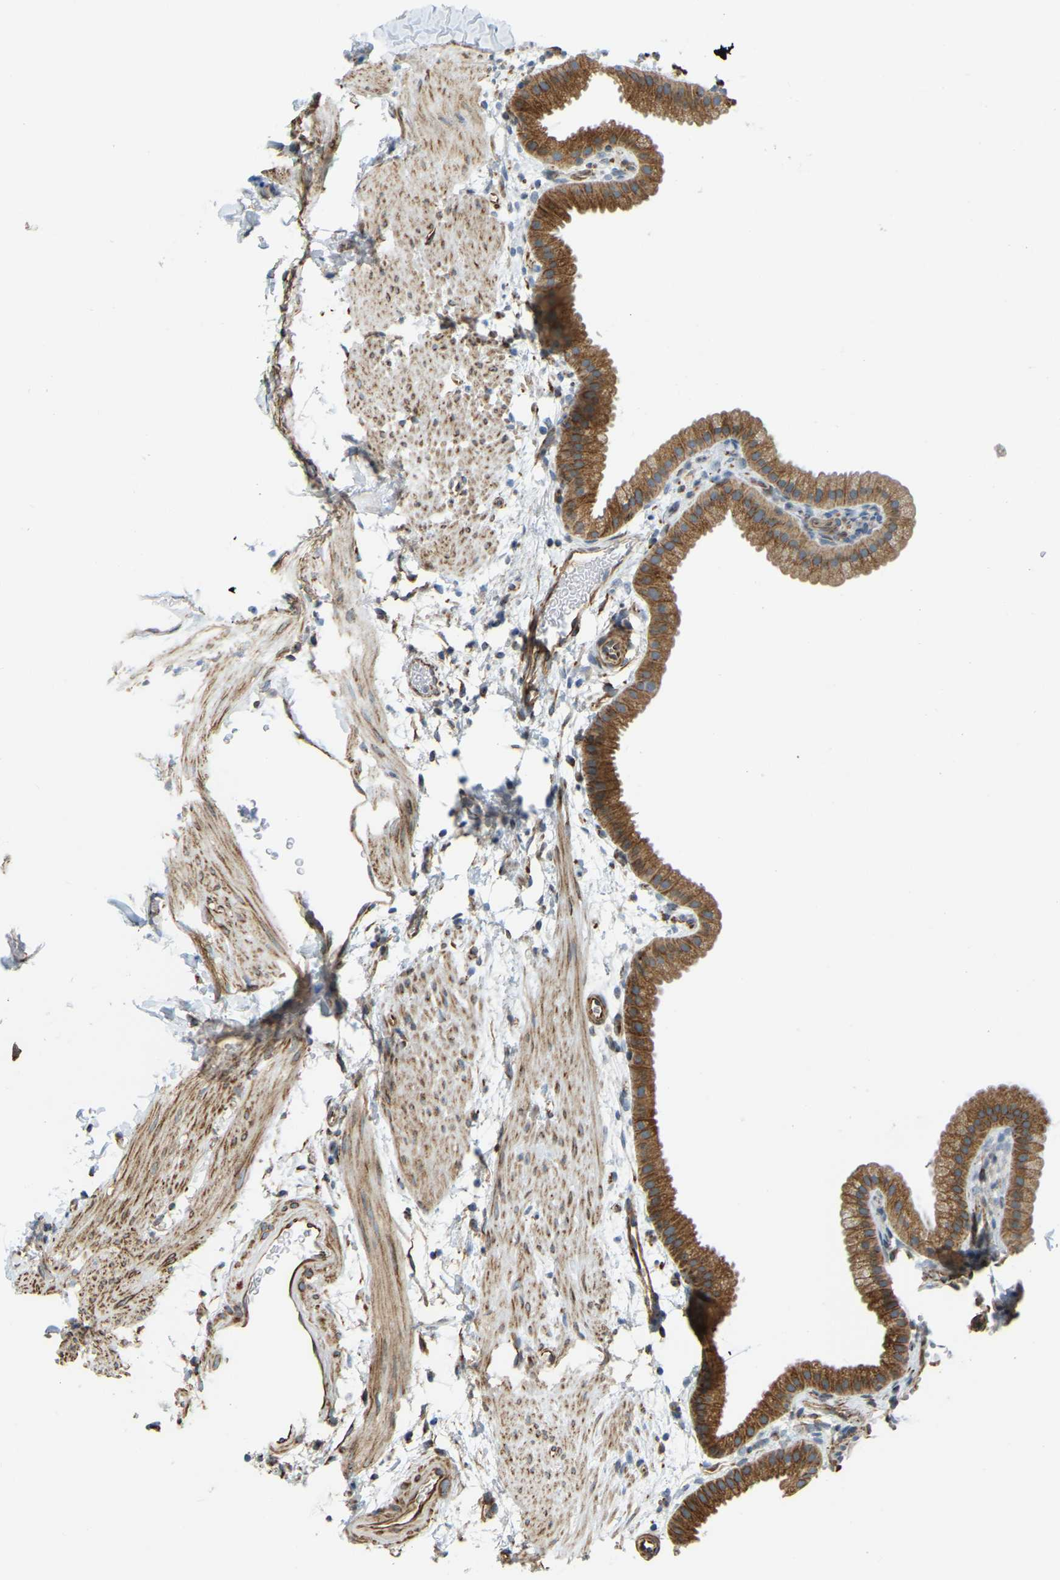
{"staining": {"intensity": "moderate", "quantity": ">75%", "location": "cytoplasmic/membranous"}, "tissue": "gallbladder", "cell_type": "Glandular cells", "image_type": "normal", "snomed": [{"axis": "morphology", "description": "Normal tissue, NOS"}, {"axis": "topography", "description": "Gallbladder"}], "caption": "Brown immunohistochemical staining in benign human gallbladder reveals moderate cytoplasmic/membranous staining in approximately >75% of glandular cells. (IHC, brightfield microscopy, high magnification).", "gene": "NME8", "patient": {"sex": "female", "age": 64}}